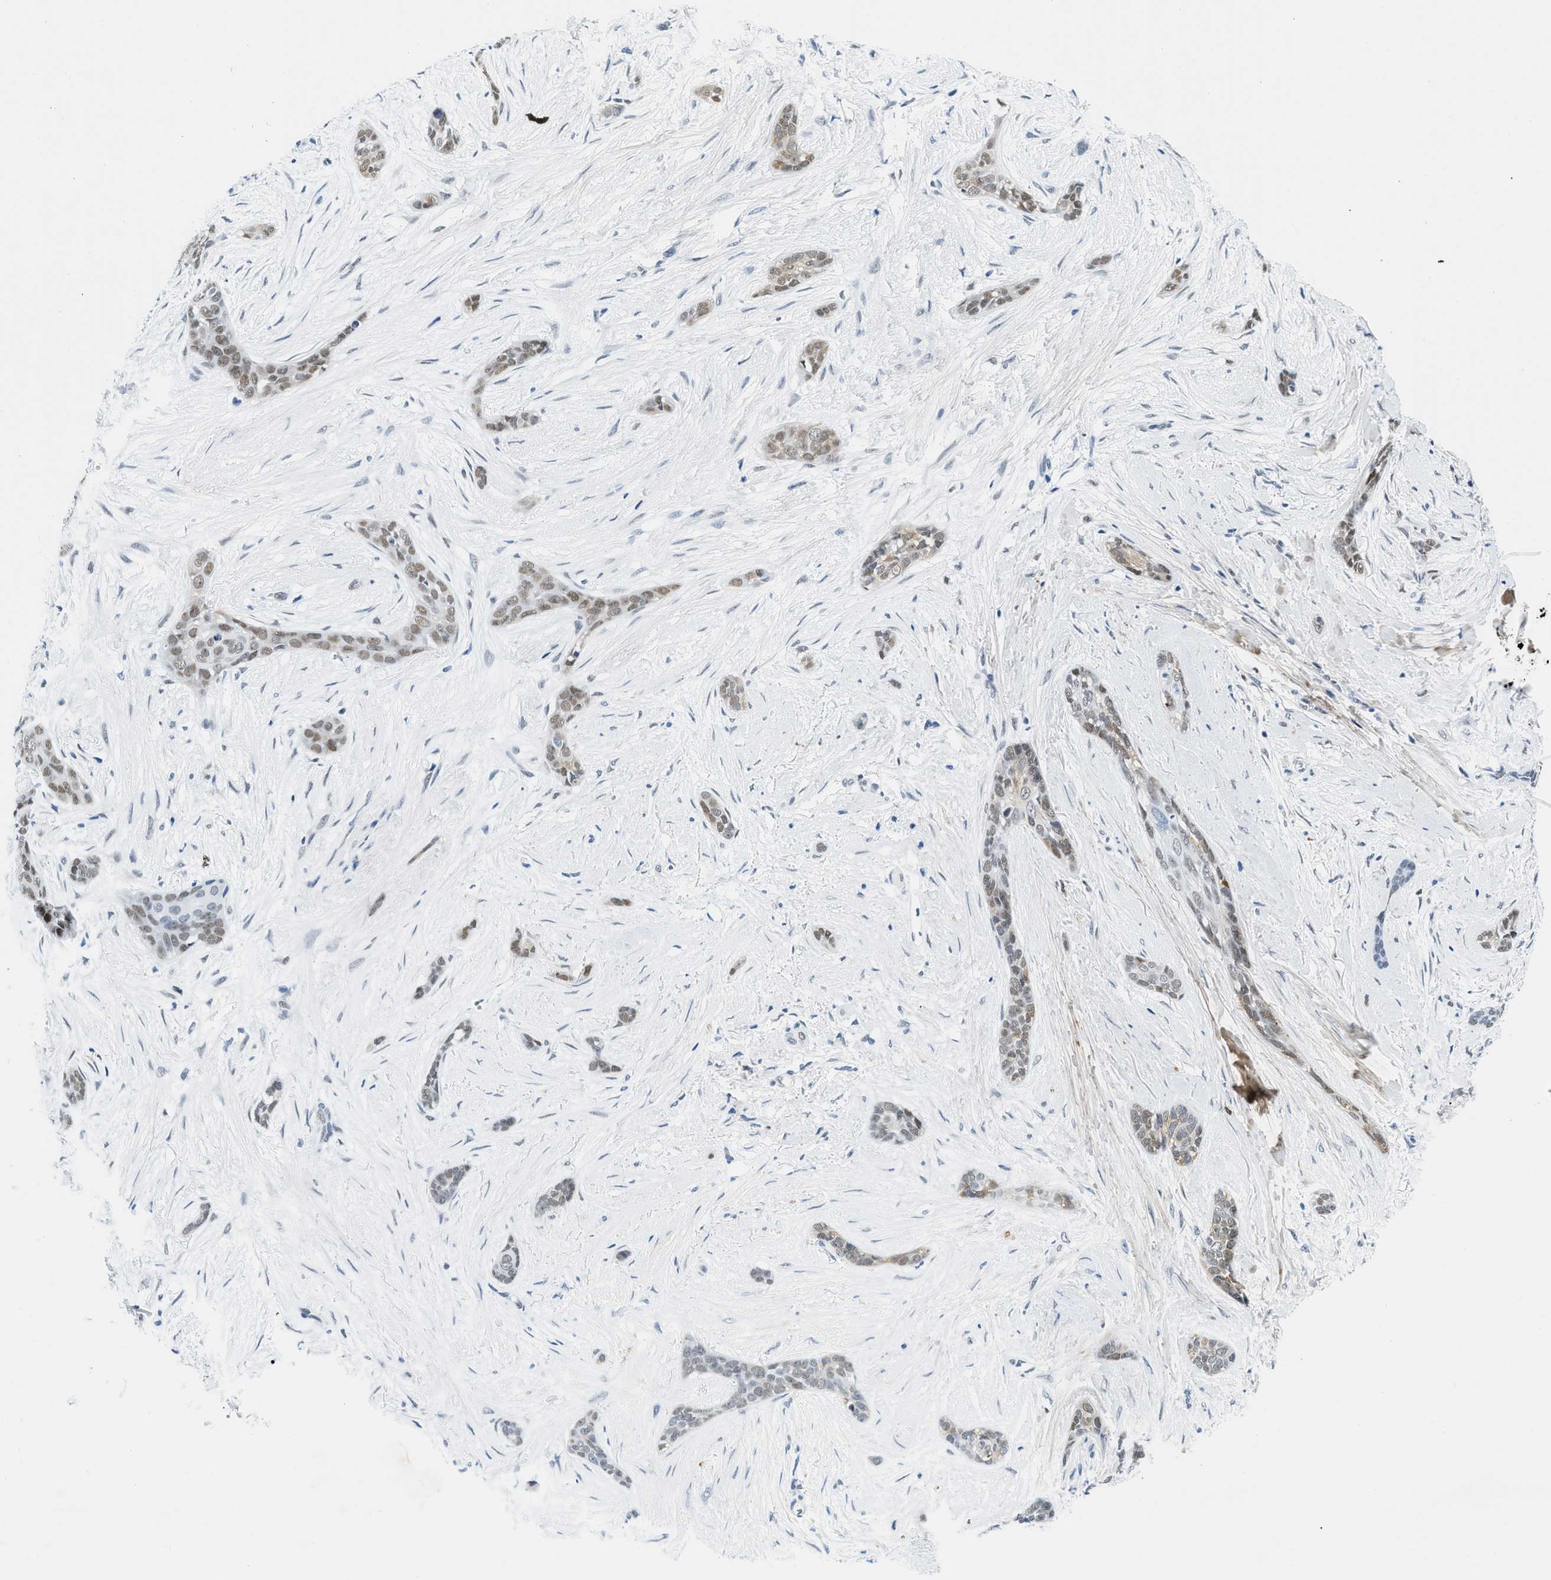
{"staining": {"intensity": "weak", "quantity": "25%-75%", "location": "nuclear"}, "tissue": "skin cancer", "cell_type": "Tumor cells", "image_type": "cancer", "snomed": [{"axis": "morphology", "description": "Basal cell carcinoma"}, {"axis": "morphology", "description": "Adnexal tumor, benign"}, {"axis": "topography", "description": "Skin"}], "caption": "Basal cell carcinoma (skin) stained with a brown dye exhibits weak nuclear positive staining in approximately 25%-75% of tumor cells.", "gene": "SMARCAD1", "patient": {"sex": "female", "age": 42}}